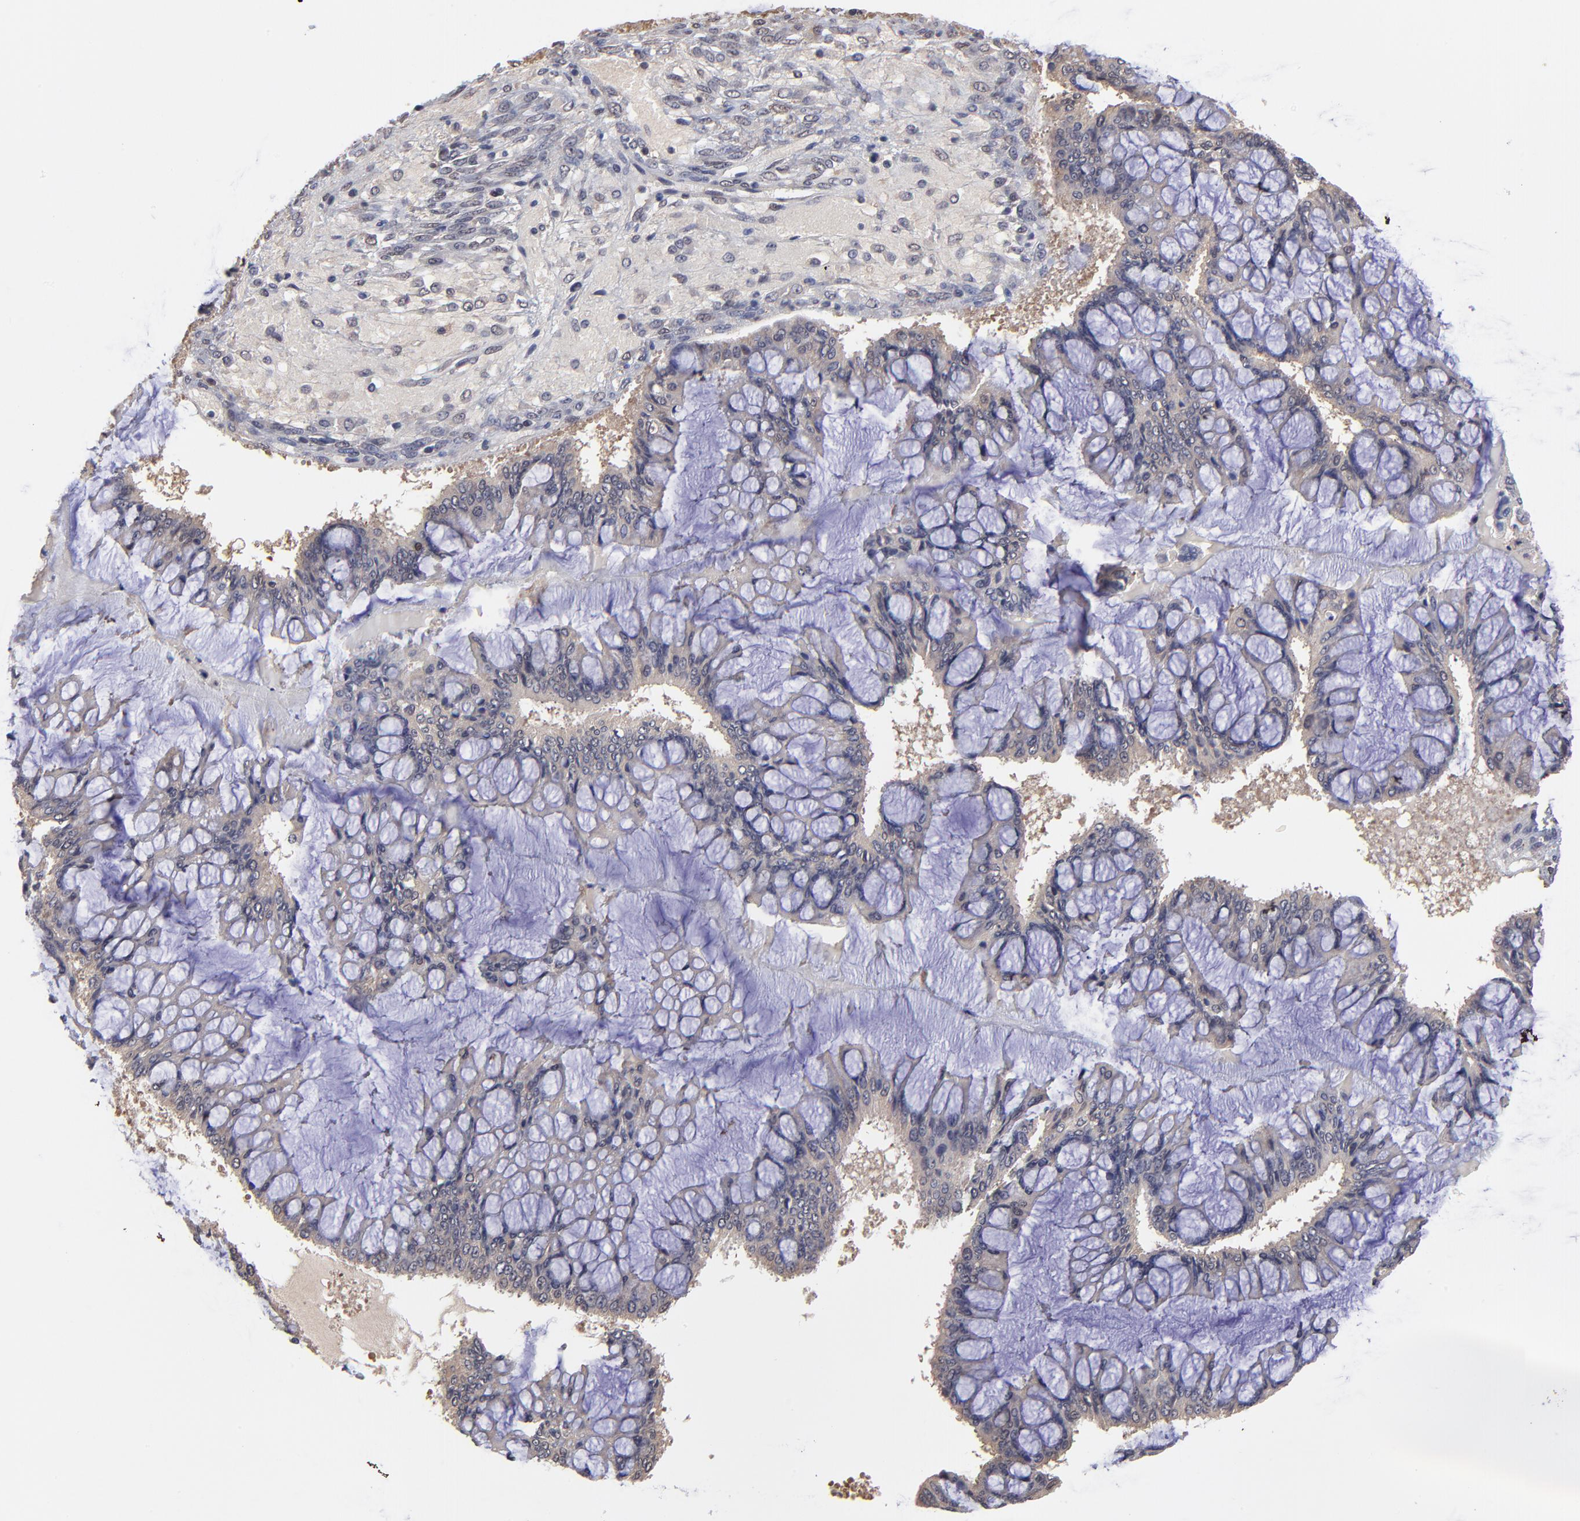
{"staining": {"intensity": "moderate", "quantity": ">75%", "location": "cytoplasmic/membranous"}, "tissue": "ovarian cancer", "cell_type": "Tumor cells", "image_type": "cancer", "snomed": [{"axis": "morphology", "description": "Cystadenocarcinoma, mucinous, NOS"}, {"axis": "topography", "description": "Ovary"}], "caption": "Immunohistochemistry (IHC) of ovarian cancer (mucinous cystadenocarcinoma) demonstrates medium levels of moderate cytoplasmic/membranous positivity in about >75% of tumor cells. (DAB IHC with brightfield microscopy, high magnification).", "gene": "UBE2E3", "patient": {"sex": "female", "age": 73}}